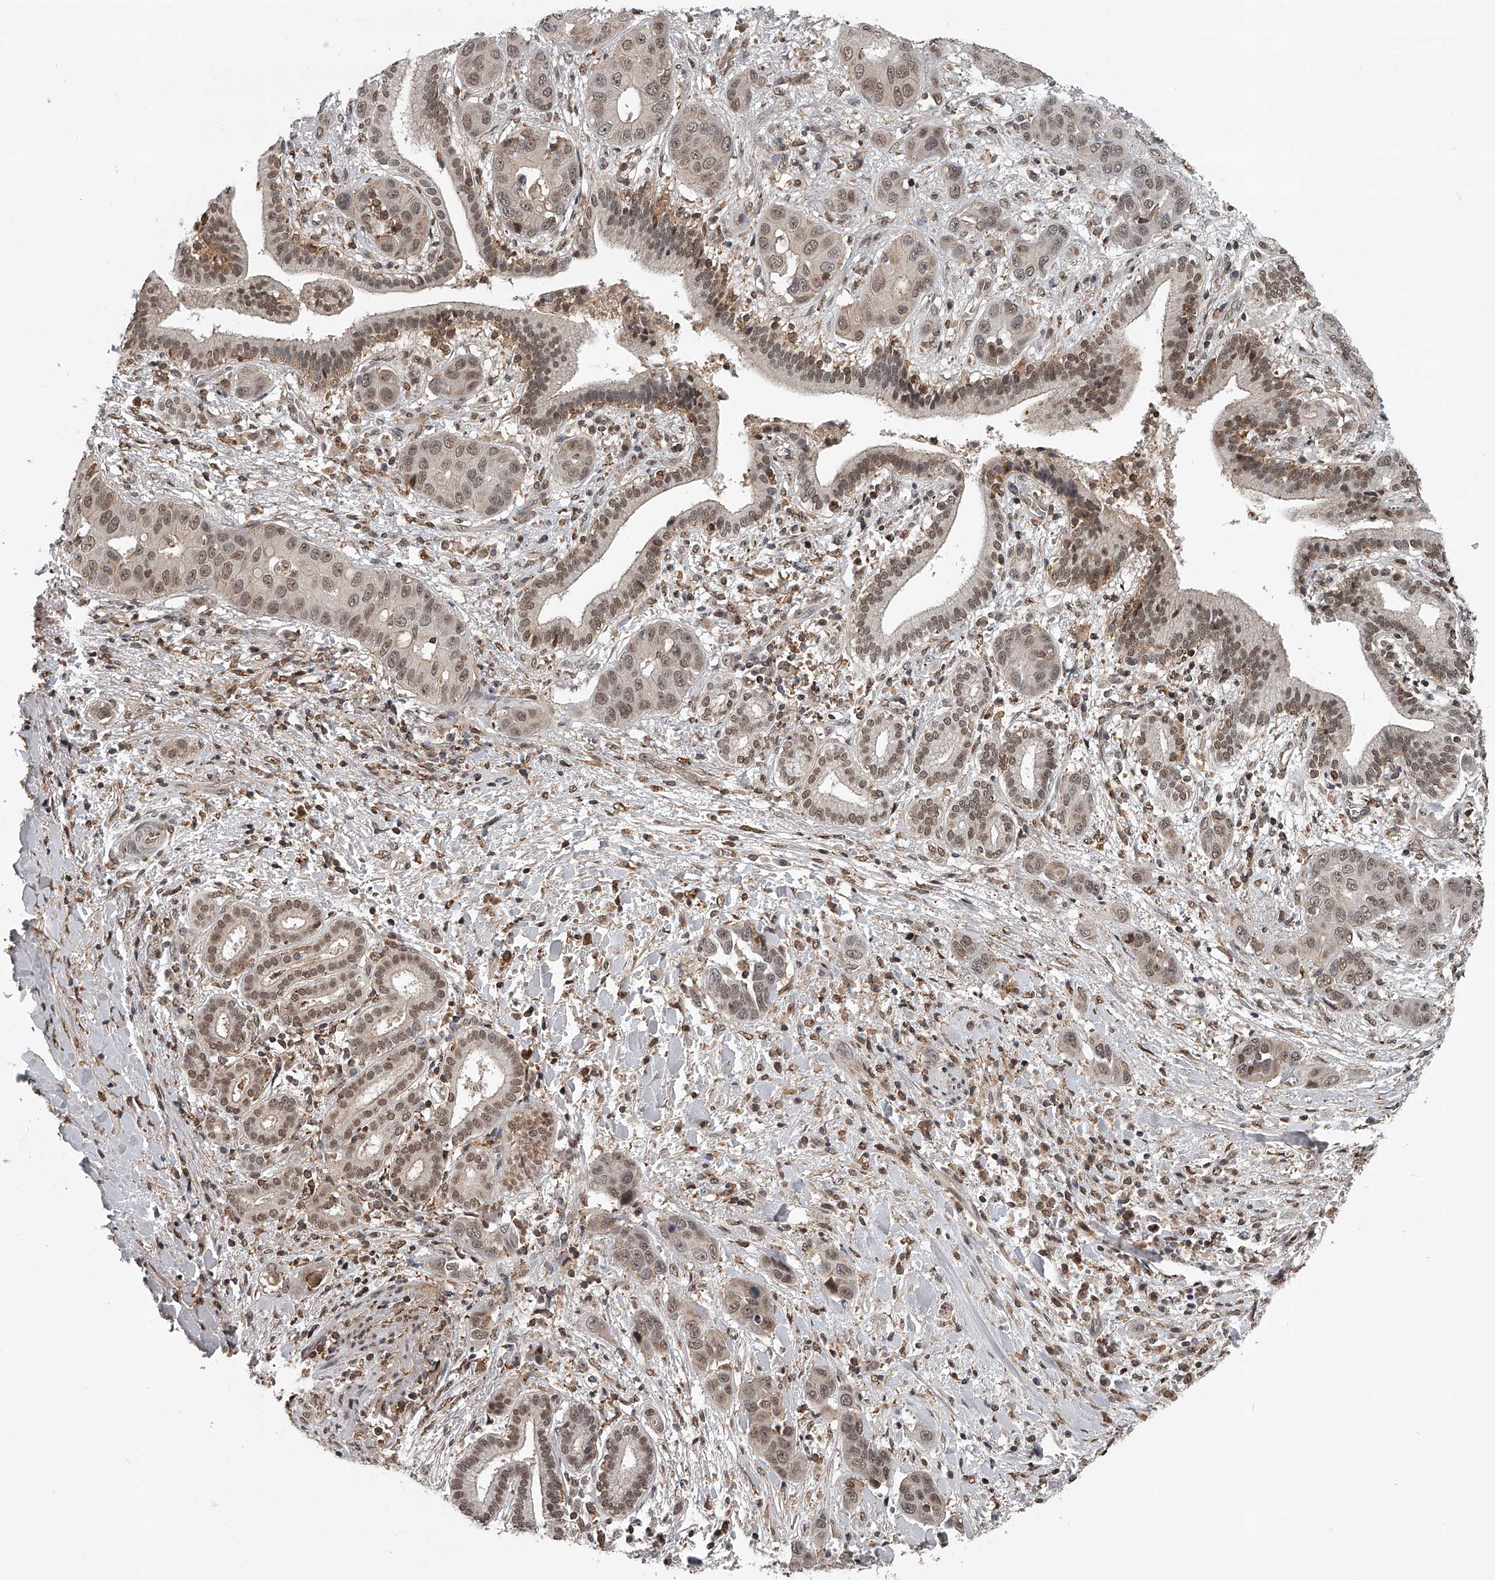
{"staining": {"intensity": "moderate", "quantity": ">75%", "location": "nuclear"}, "tissue": "liver cancer", "cell_type": "Tumor cells", "image_type": "cancer", "snomed": [{"axis": "morphology", "description": "Cholangiocarcinoma"}, {"axis": "topography", "description": "Liver"}], "caption": "DAB immunohistochemical staining of human liver cancer exhibits moderate nuclear protein positivity in about >75% of tumor cells. The staining was performed using DAB (3,3'-diaminobenzidine) to visualize the protein expression in brown, while the nuclei were stained in blue with hematoxylin (Magnification: 20x).", "gene": "PLEKHG1", "patient": {"sex": "female", "age": 52}}